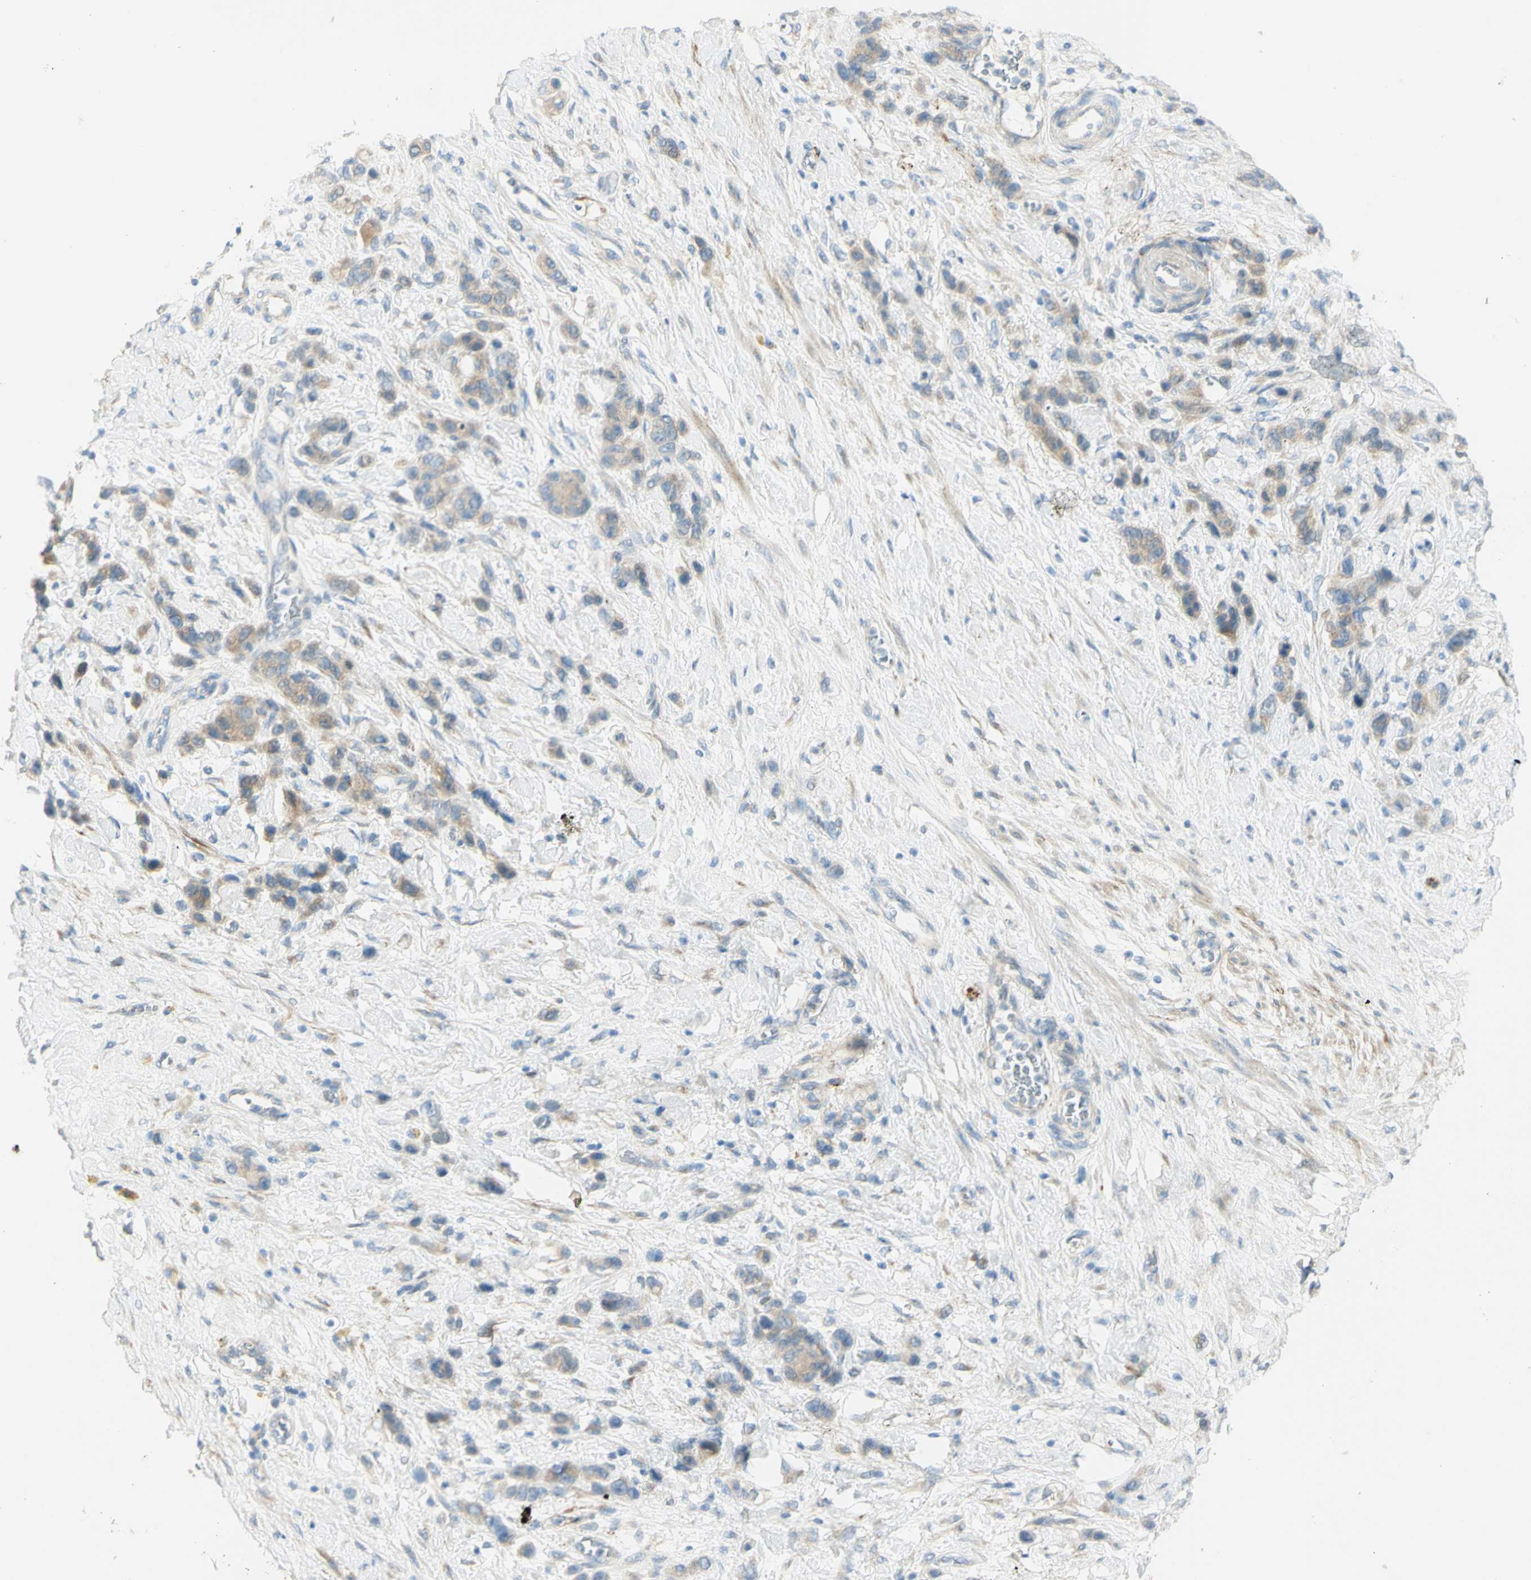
{"staining": {"intensity": "weak", "quantity": ">75%", "location": "cytoplasmic/membranous"}, "tissue": "stomach cancer", "cell_type": "Tumor cells", "image_type": "cancer", "snomed": [{"axis": "morphology", "description": "Adenocarcinoma, NOS"}, {"axis": "morphology", "description": "Adenocarcinoma, High grade"}, {"axis": "topography", "description": "Stomach, upper"}, {"axis": "topography", "description": "Stomach, lower"}], "caption": "Protein expression analysis of human stomach adenocarcinoma (high-grade) reveals weak cytoplasmic/membranous expression in approximately >75% of tumor cells.", "gene": "GCNT3", "patient": {"sex": "female", "age": 65}}